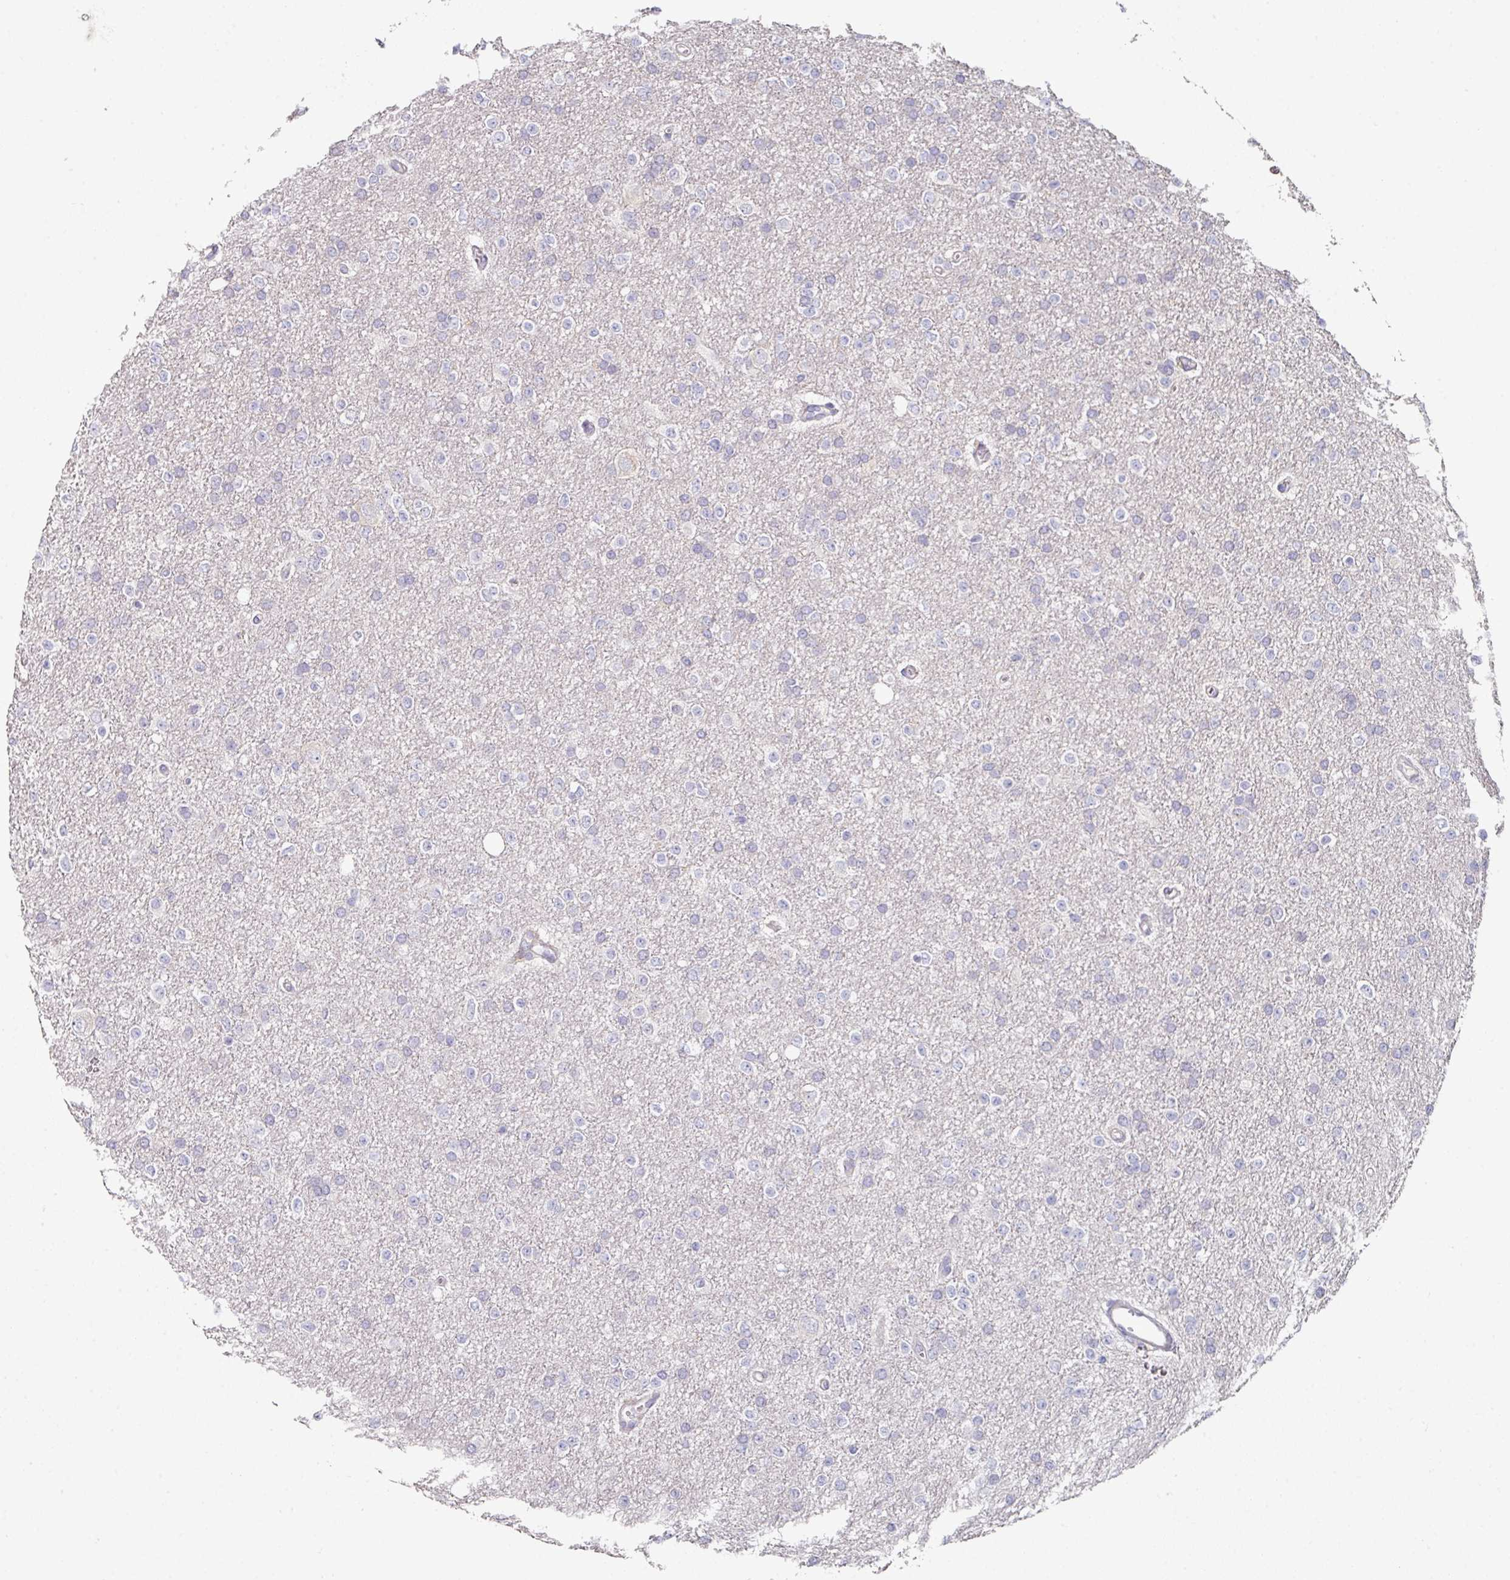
{"staining": {"intensity": "negative", "quantity": "none", "location": "none"}, "tissue": "glioma", "cell_type": "Tumor cells", "image_type": "cancer", "snomed": [{"axis": "morphology", "description": "Glioma, malignant, Low grade"}, {"axis": "topography", "description": "Brain"}], "caption": "Human glioma stained for a protein using immunohistochemistry (IHC) displays no positivity in tumor cells.", "gene": "WSB2", "patient": {"sex": "female", "age": 34}}